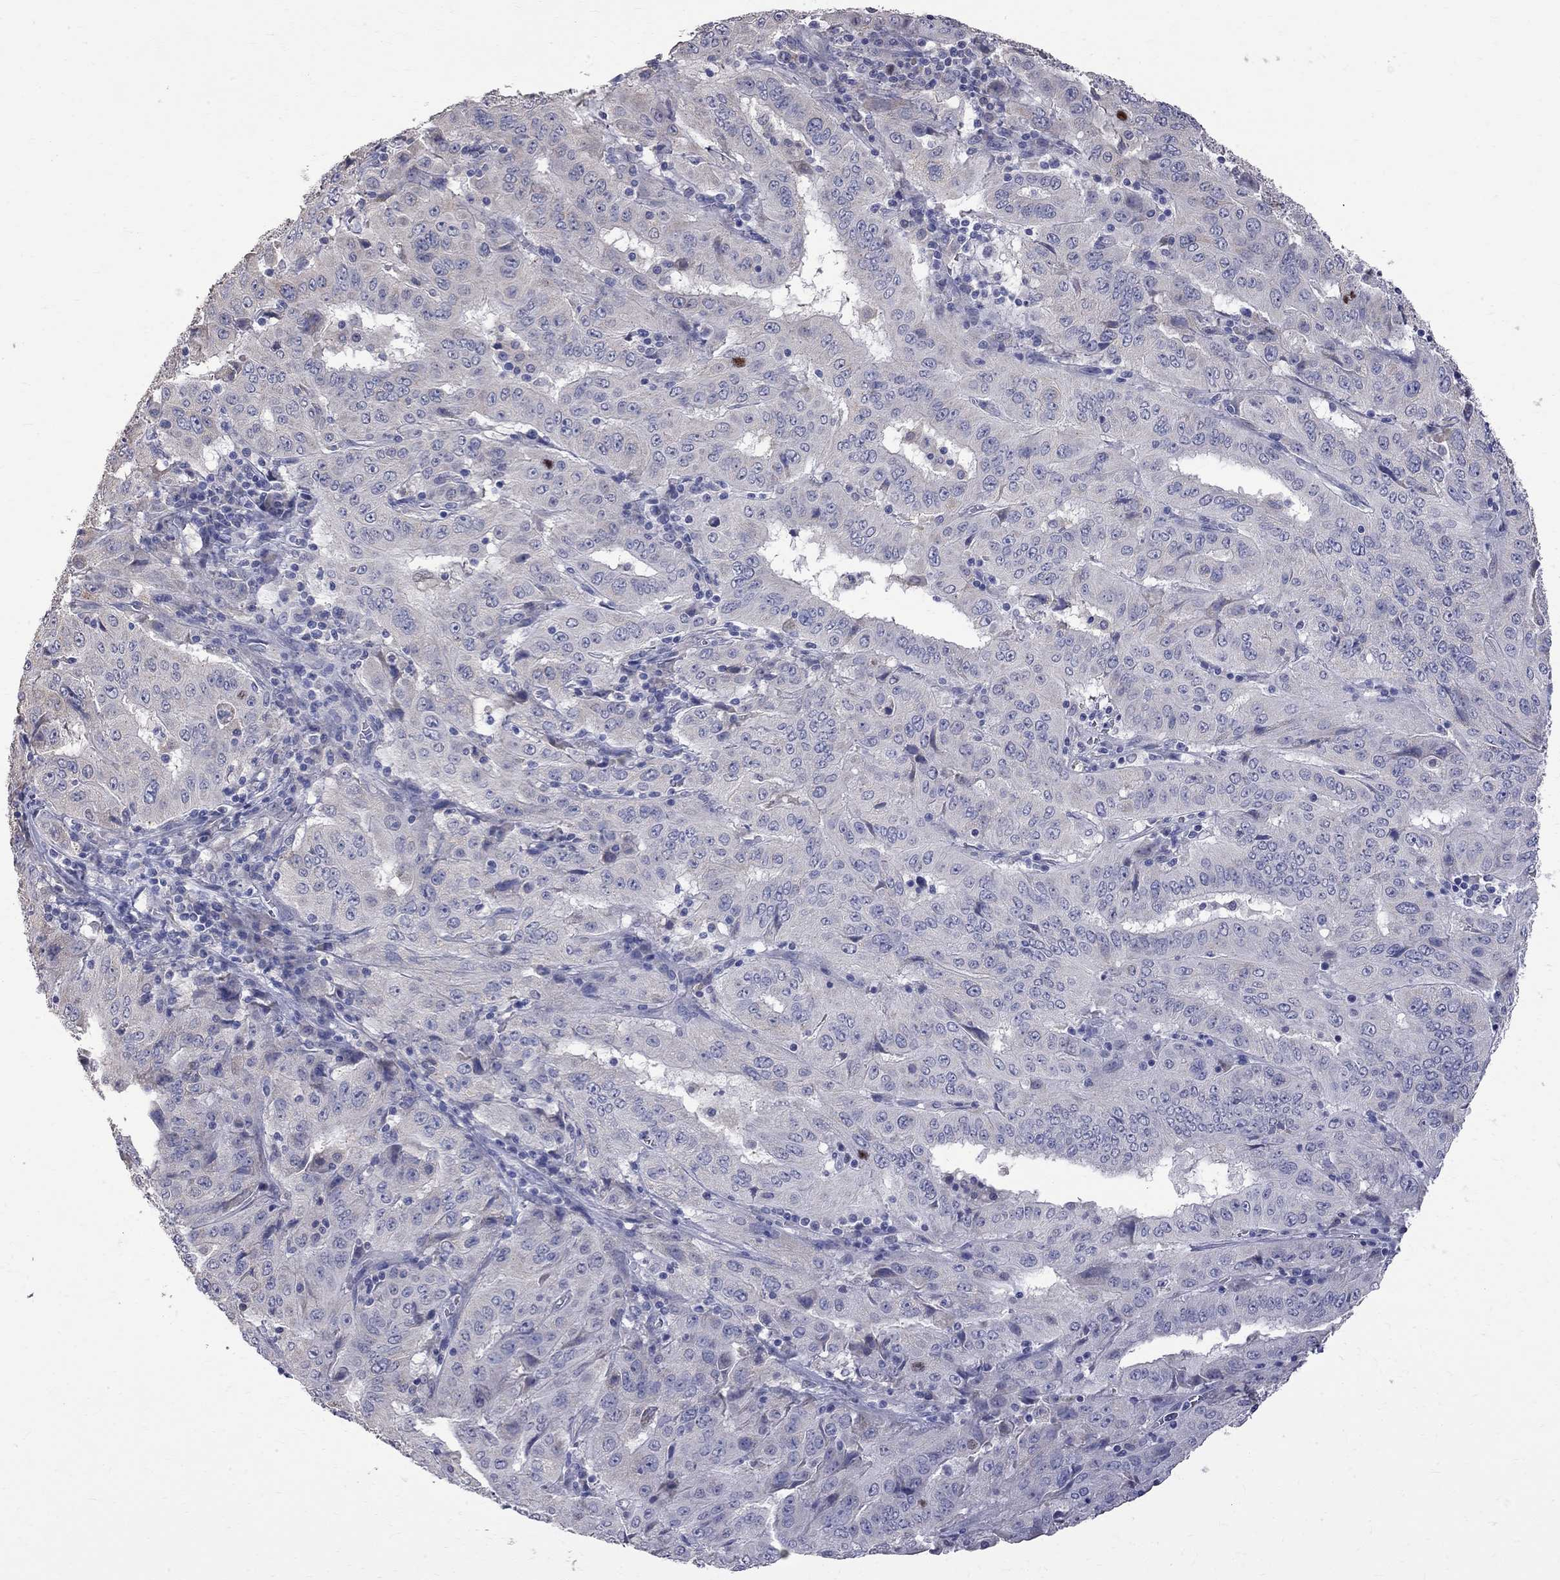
{"staining": {"intensity": "negative", "quantity": "none", "location": "none"}, "tissue": "pancreatic cancer", "cell_type": "Tumor cells", "image_type": "cancer", "snomed": [{"axis": "morphology", "description": "Adenocarcinoma, NOS"}, {"axis": "topography", "description": "Pancreas"}], "caption": "Human adenocarcinoma (pancreatic) stained for a protein using IHC shows no positivity in tumor cells.", "gene": "CKAP2", "patient": {"sex": "male", "age": 63}}